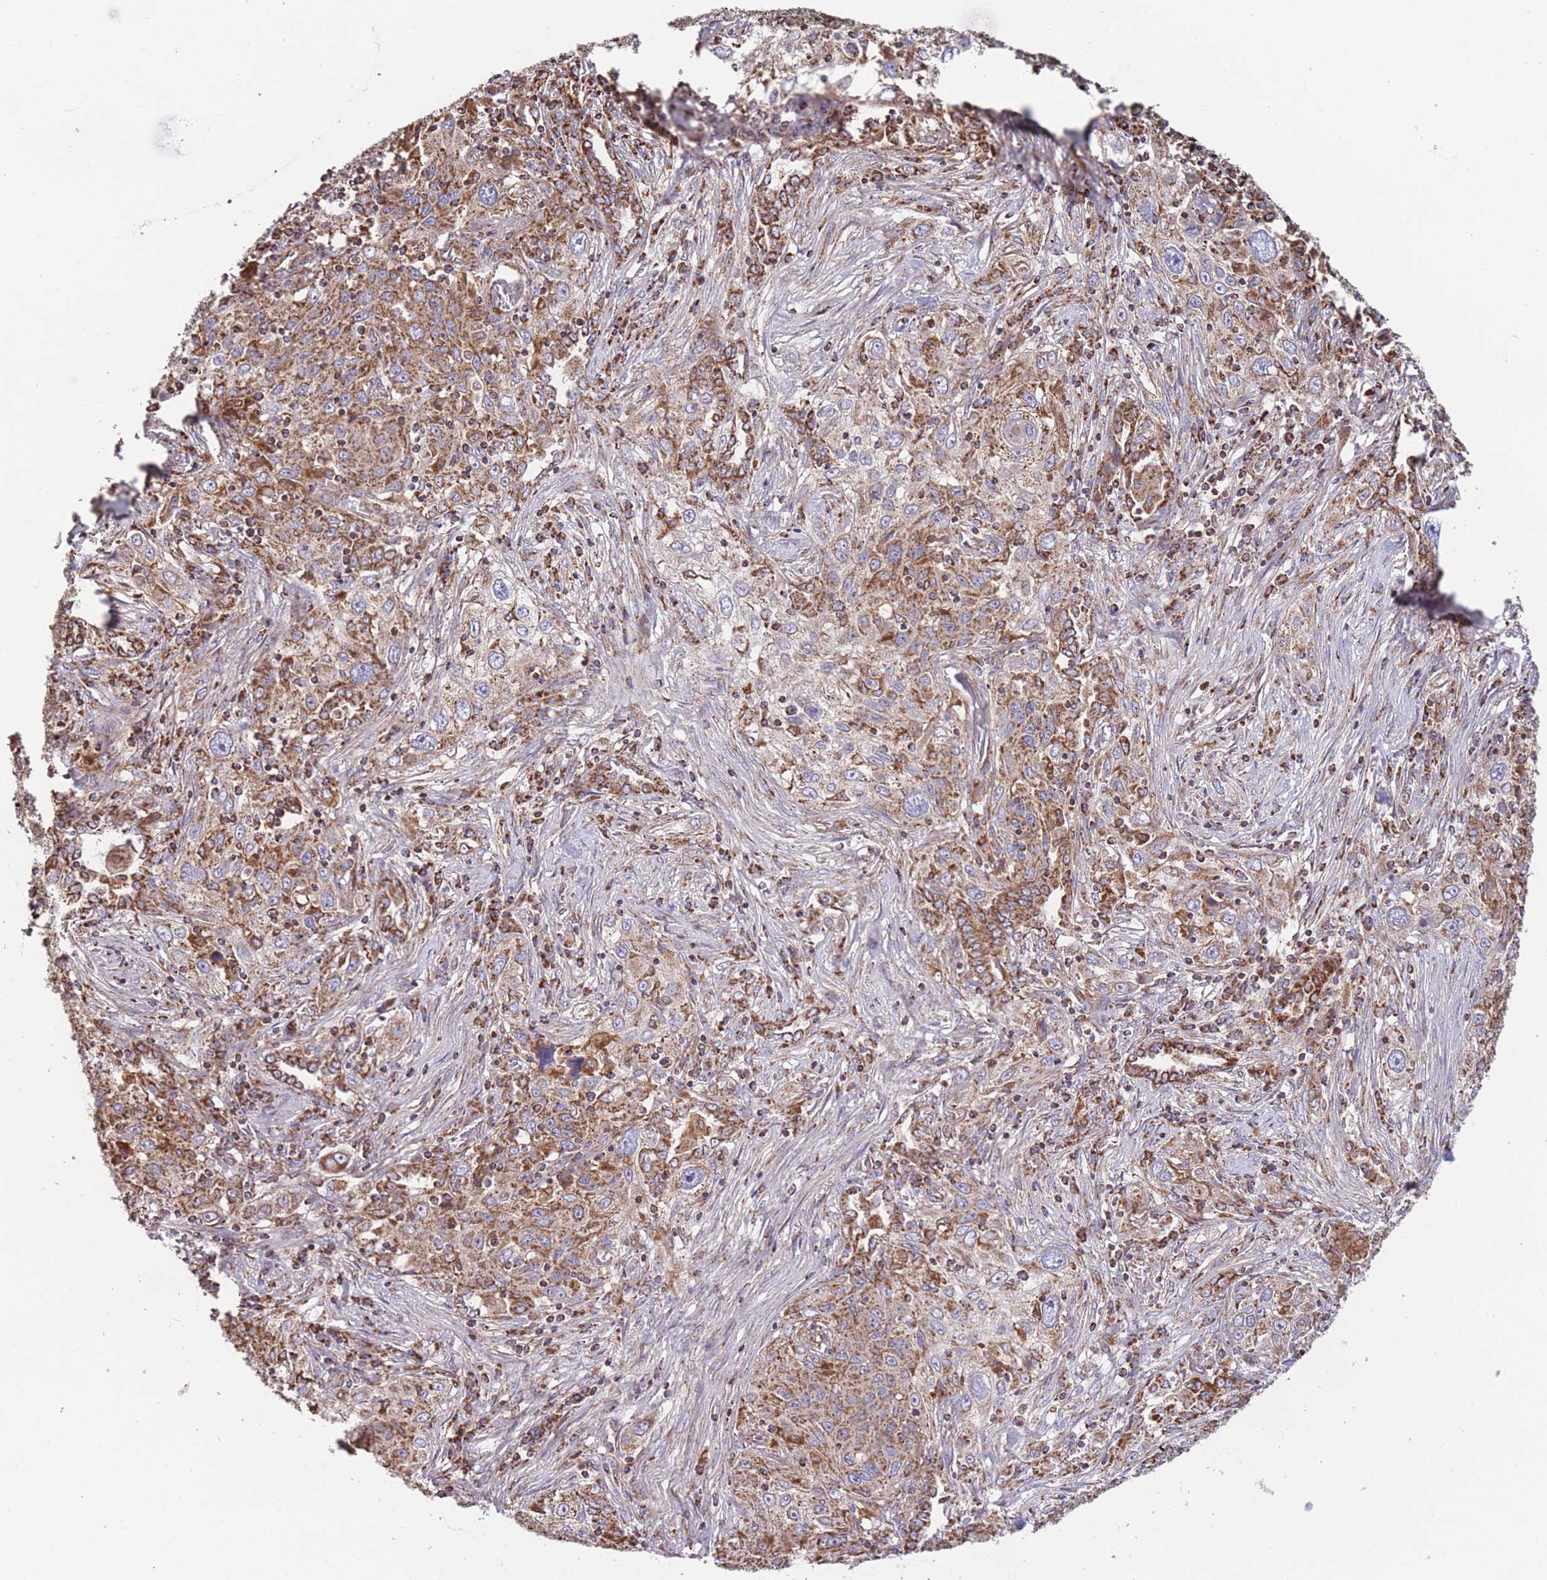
{"staining": {"intensity": "moderate", "quantity": ">75%", "location": "cytoplasmic/membranous"}, "tissue": "lung cancer", "cell_type": "Tumor cells", "image_type": "cancer", "snomed": [{"axis": "morphology", "description": "Squamous cell carcinoma, NOS"}, {"axis": "topography", "description": "Lung"}], "caption": "Protein staining shows moderate cytoplasmic/membranous positivity in approximately >75% of tumor cells in squamous cell carcinoma (lung).", "gene": "FKBP8", "patient": {"sex": "female", "age": 69}}